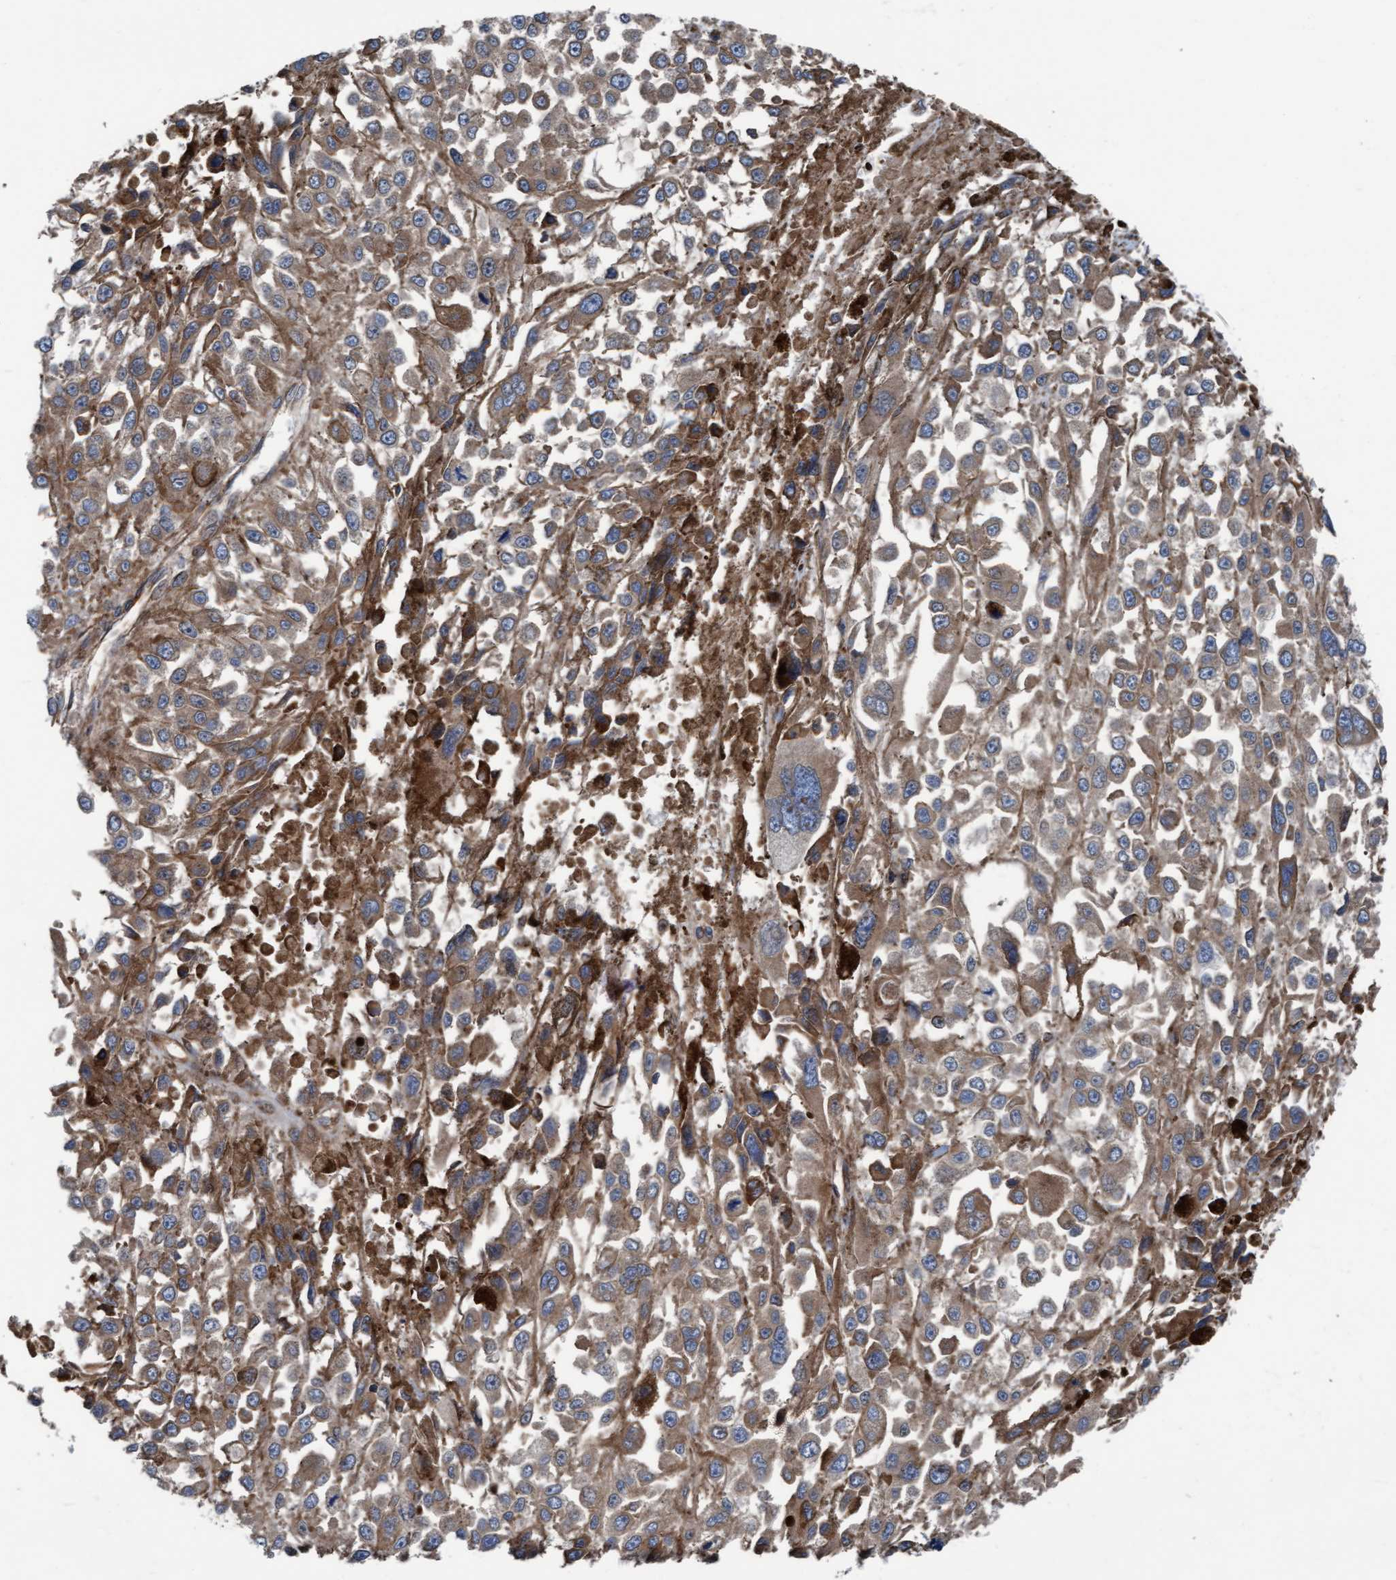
{"staining": {"intensity": "weak", "quantity": ">75%", "location": "cytoplasmic/membranous"}, "tissue": "melanoma", "cell_type": "Tumor cells", "image_type": "cancer", "snomed": [{"axis": "morphology", "description": "Malignant melanoma, Metastatic site"}, {"axis": "topography", "description": "Lymph node"}], "caption": "Tumor cells reveal low levels of weak cytoplasmic/membranous expression in about >75% of cells in melanoma. (brown staining indicates protein expression, while blue staining denotes nuclei).", "gene": "RAP1GAP2", "patient": {"sex": "male", "age": 59}}